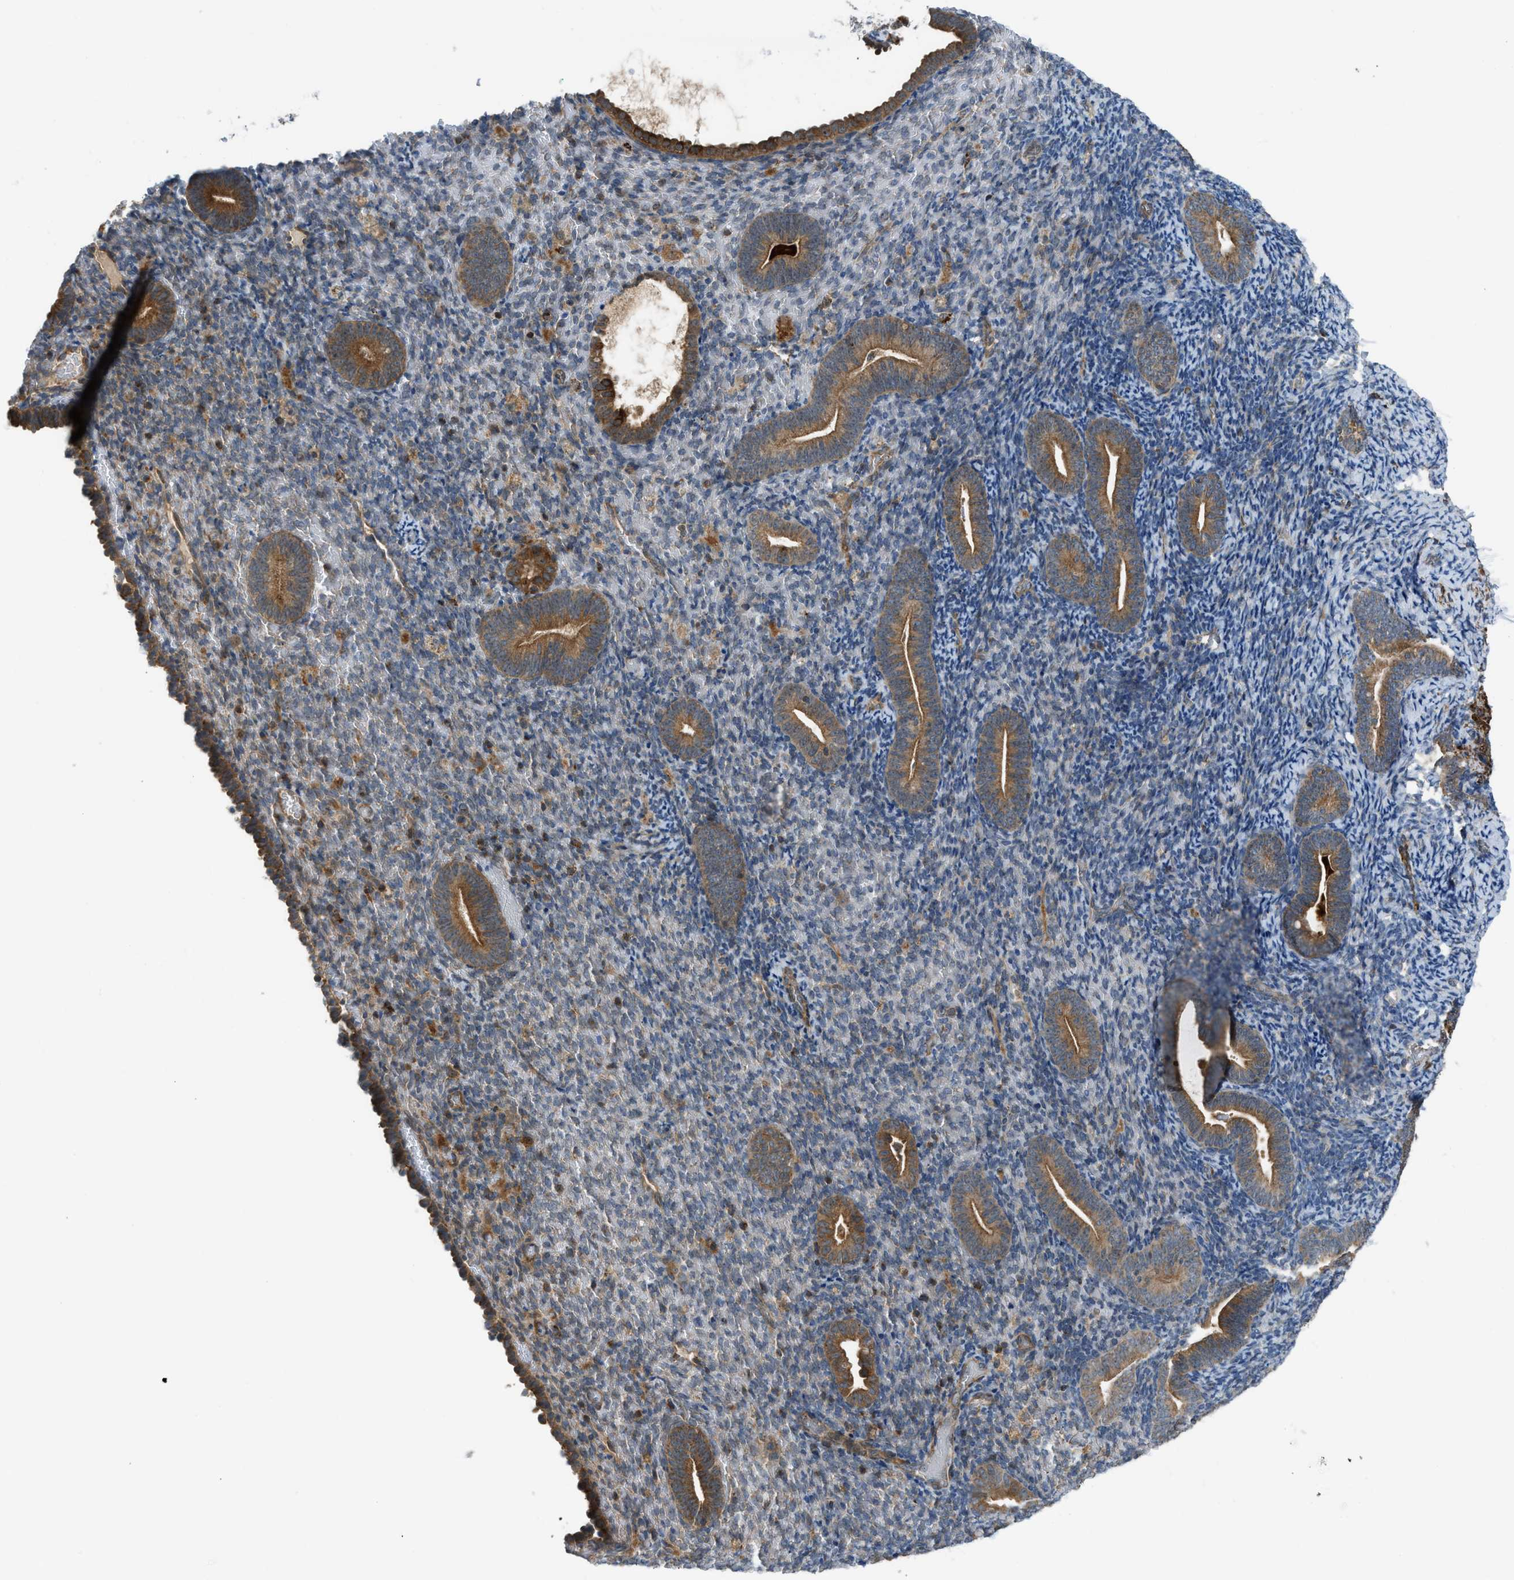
{"staining": {"intensity": "weak", "quantity": "25%-75%", "location": "cytoplasmic/membranous"}, "tissue": "endometrium", "cell_type": "Cells in endometrial stroma", "image_type": "normal", "snomed": [{"axis": "morphology", "description": "Normal tissue, NOS"}, {"axis": "topography", "description": "Endometrium"}], "caption": "Weak cytoplasmic/membranous protein staining is seen in about 25%-75% of cells in endometrial stroma in endometrium.", "gene": "SESN2", "patient": {"sex": "female", "age": 51}}